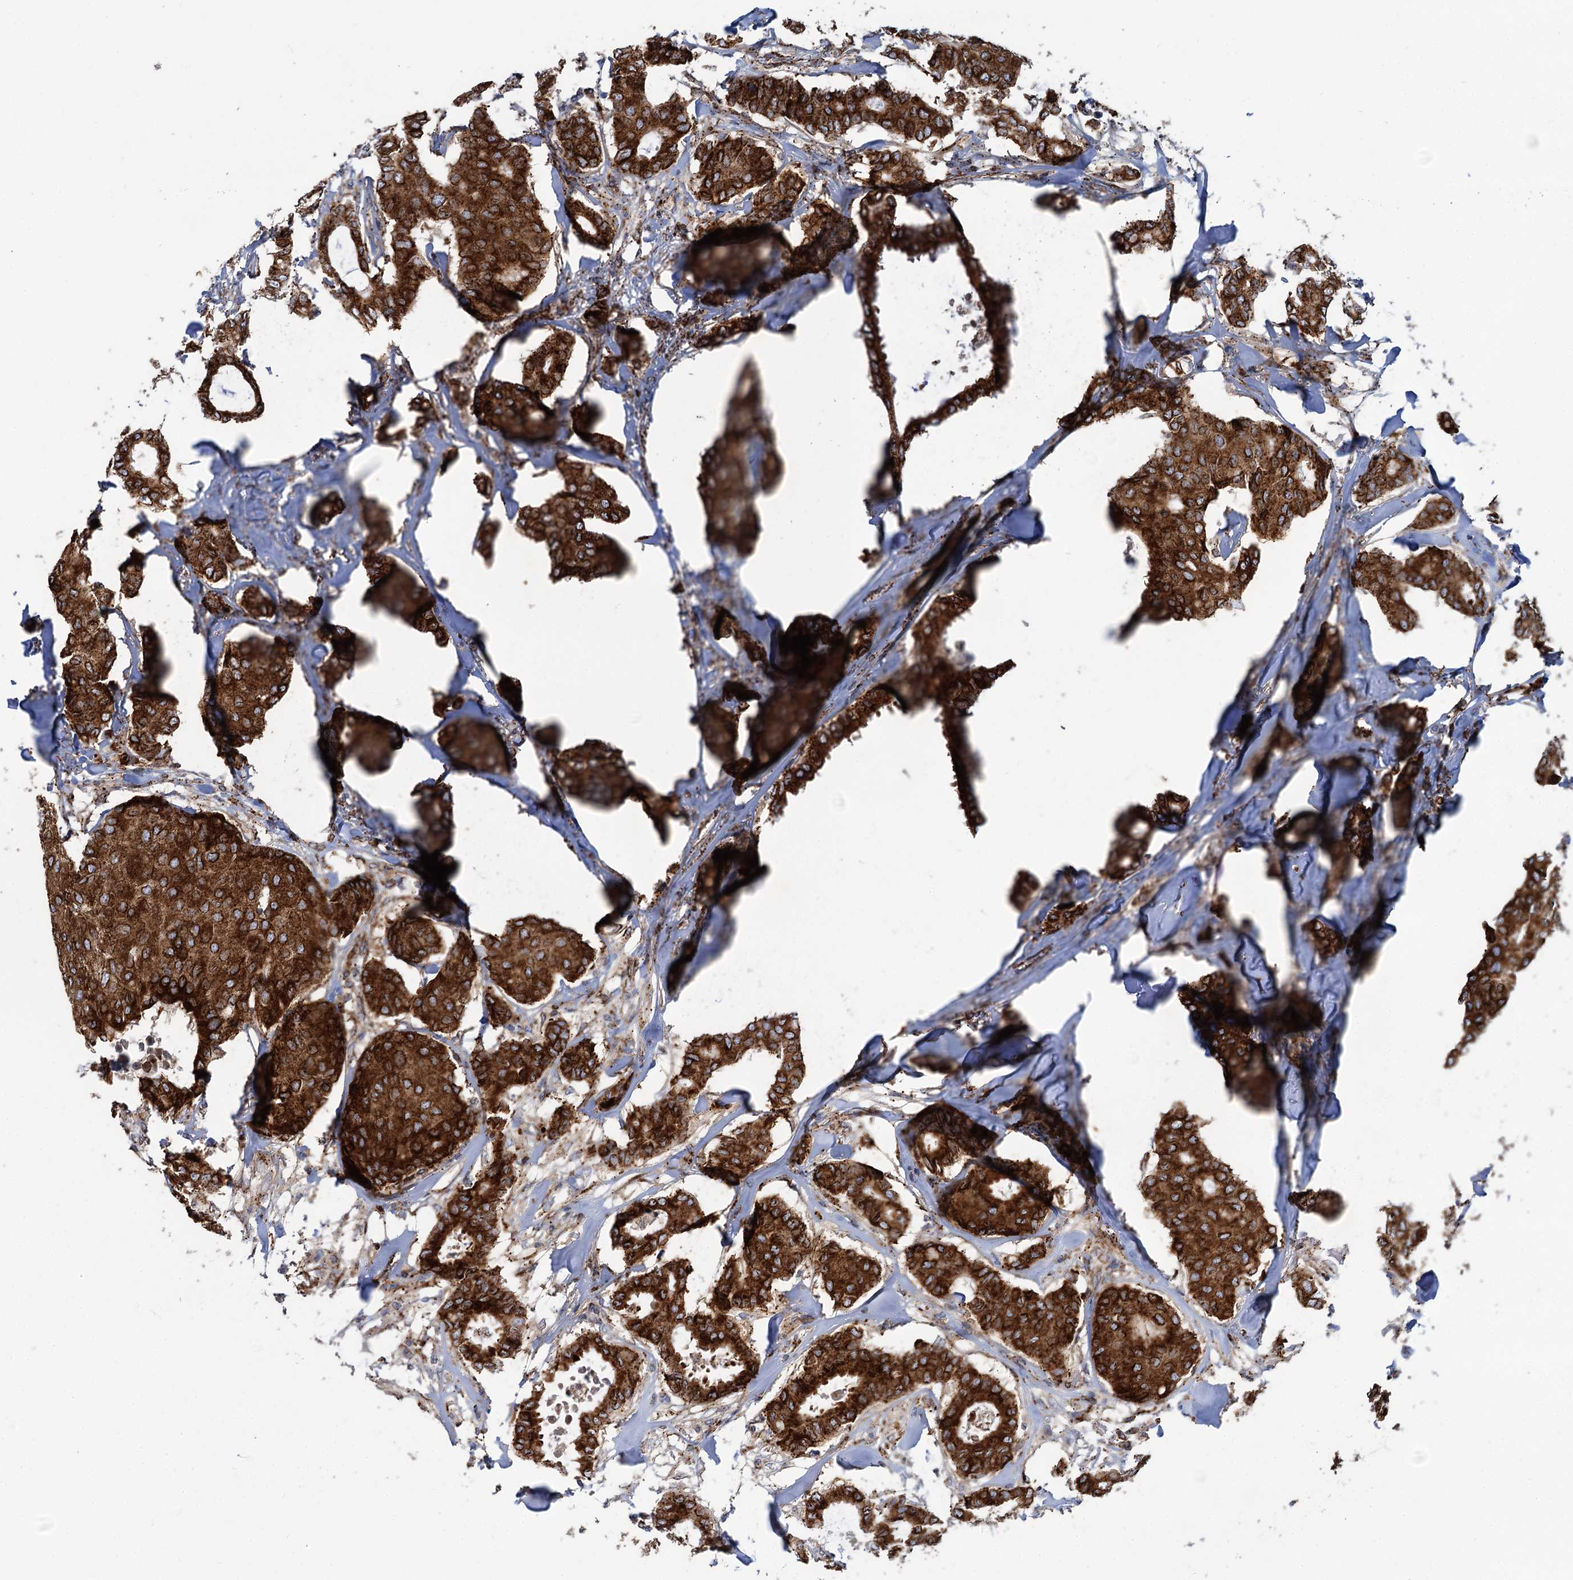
{"staining": {"intensity": "strong", "quantity": ">75%", "location": "cytoplasmic/membranous"}, "tissue": "breast cancer", "cell_type": "Tumor cells", "image_type": "cancer", "snomed": [{"axis": "morphology", "description": "Duct carcinoma"}, {"axis": "topography", "description": "Breast"}], "caption": "Intraductal carcinoma (breast) stained for a protein shows strong cytoplasmic/membranous positivity in tumor cells.", "gene": "SUPT20H", "patient": {"sex": "female", "age": 75}}